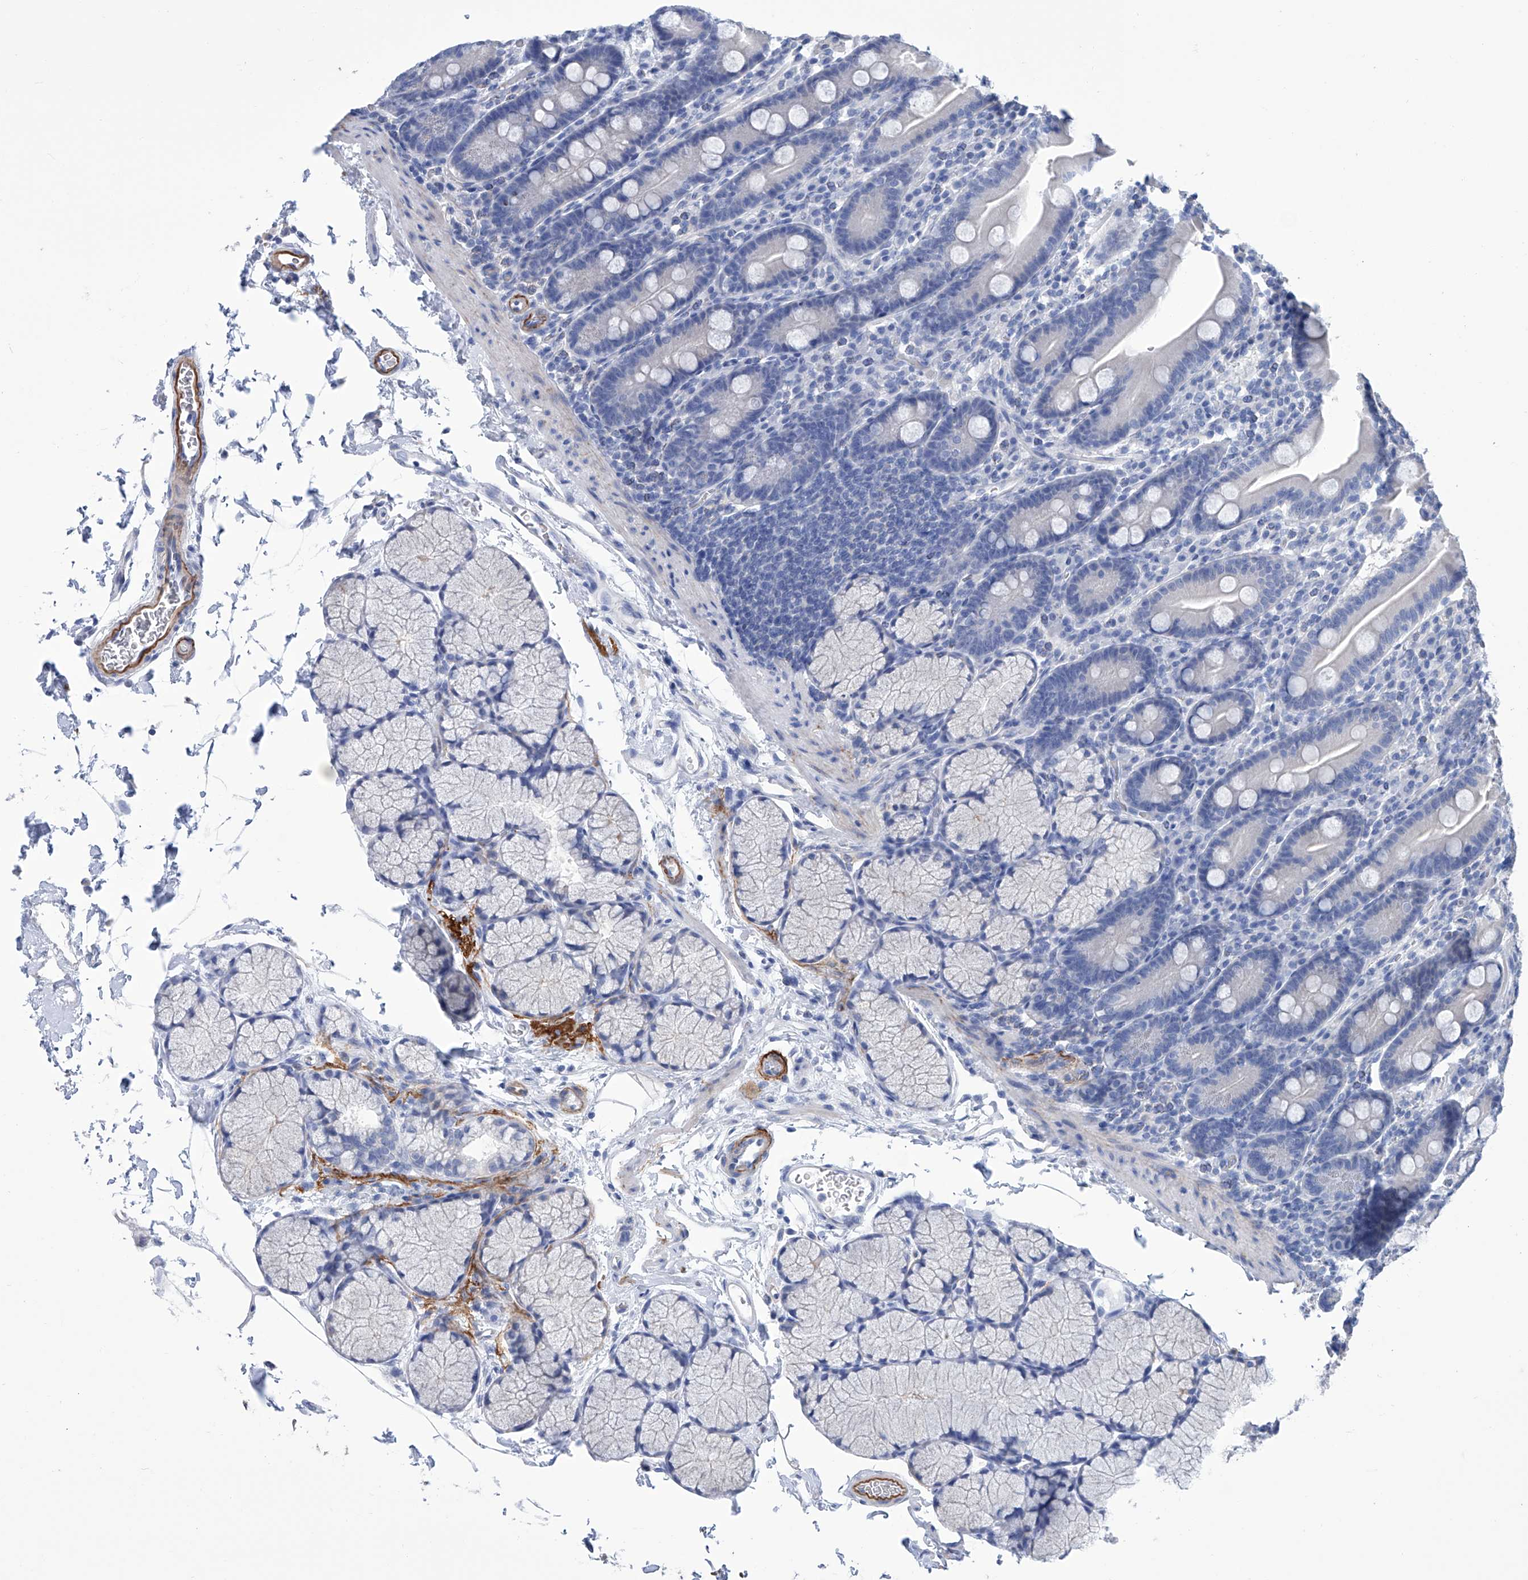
{"staining": {"intensity": "negative", "quantity": "none", "location": "none"}, "tissue": "duodenum", "cell_type": "Glandular cells", "image_type": "normal", "snomed": [{"axis": "morphology", "description": "Normal tissue, NOS"}, {"axis": "topography", "description": "Duodenum"}], "caption": "This histopathology image is of unremarkable duodenum stained with IHC to label a protein in brown with the nuclei are counter-stained blue. There is no expression in glandular cells.", "gene": "SMS", "patient": {"sex": "male", "age": 35}}